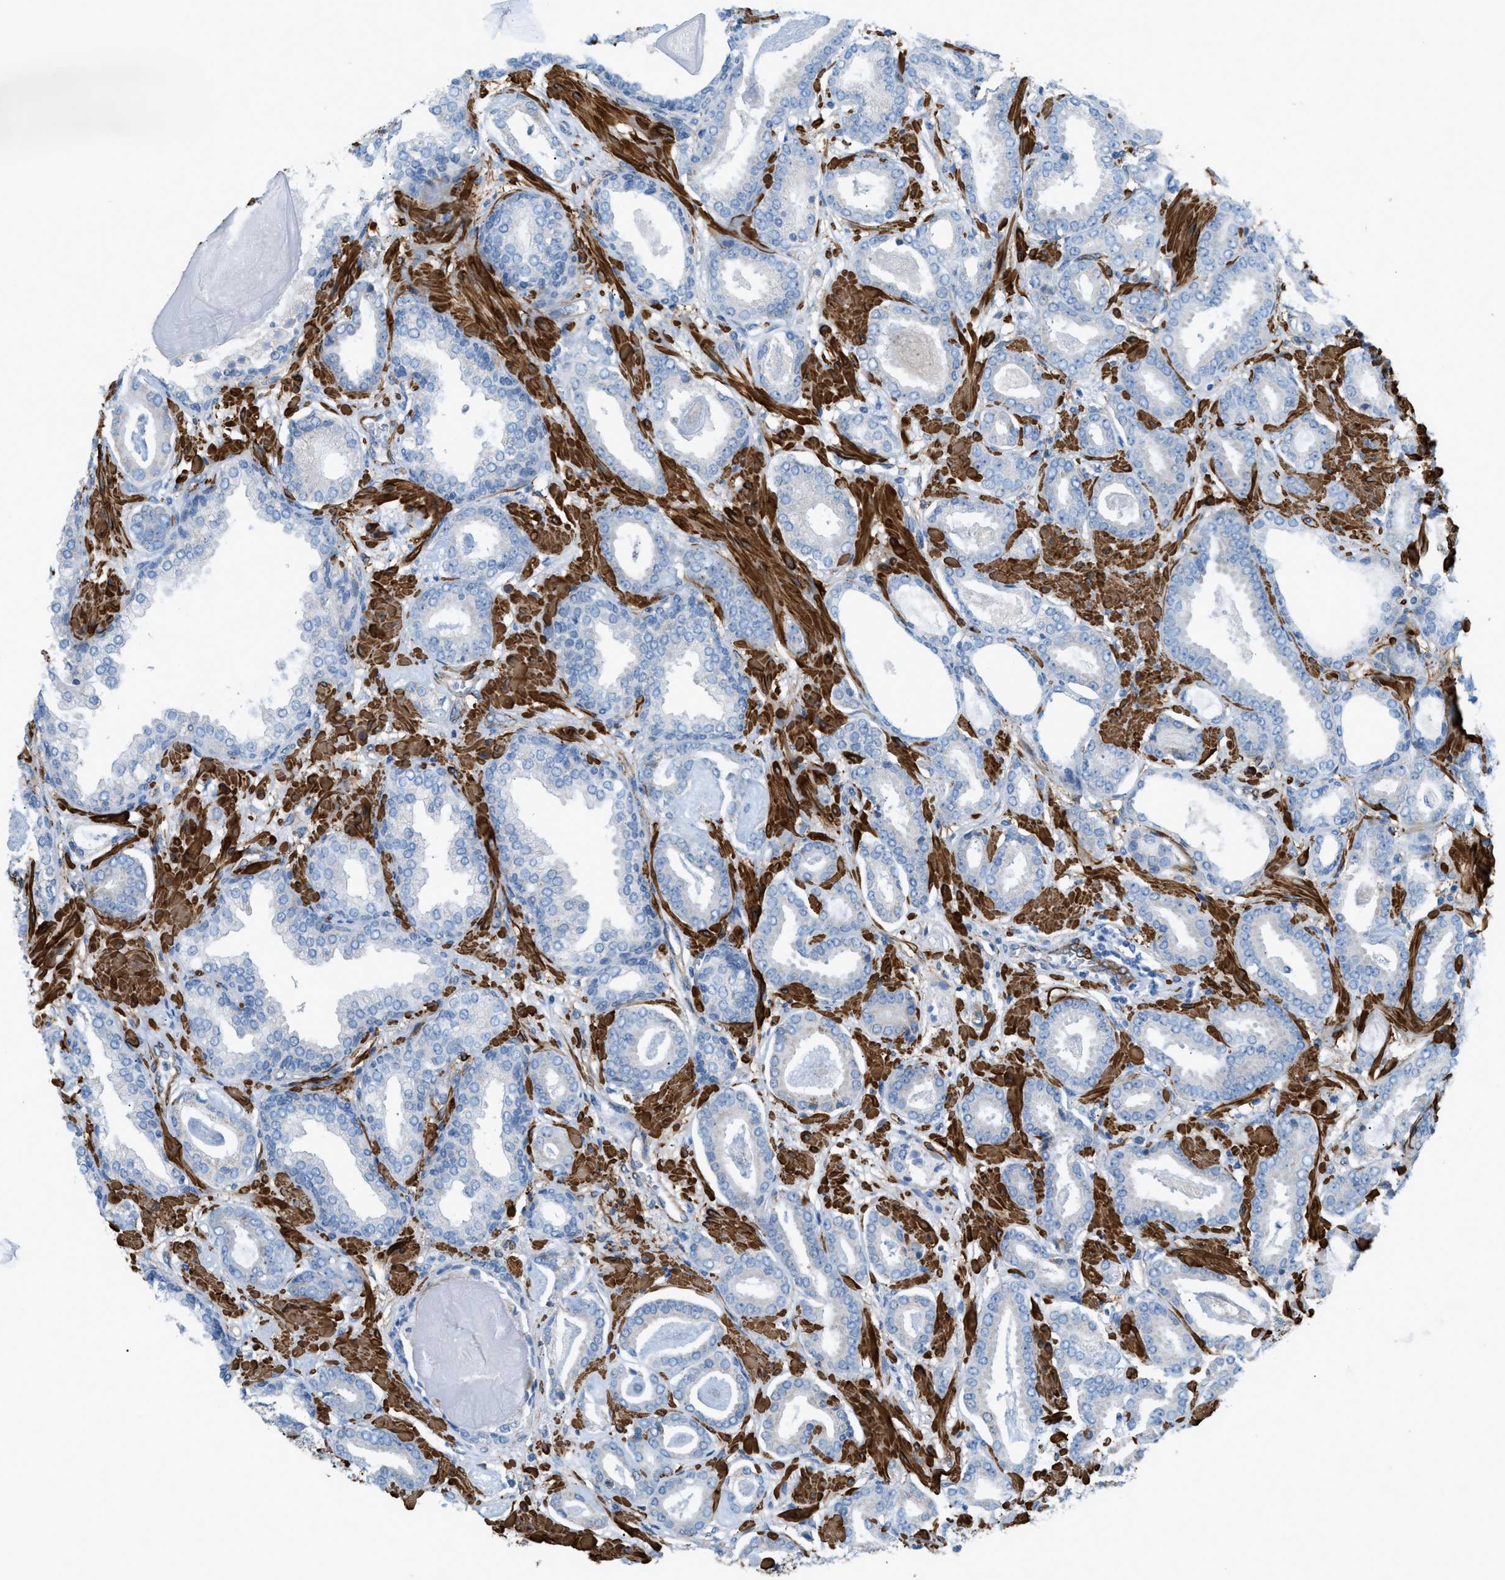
{"staining": {"intensity": "negative", "quantity": "none", "location": "none"}, "tissue": "prostate cancer", "cell_type": "Tumor cells", "image_type": "cancer", "snomed": [{"axis": "morphology", "description": "Adenocarcinoma, Low grade"}, {"axis": "topography", "description": "Prostate"}], "caption": "This image is of prostate cancer stained with immunohistochemistry (IHC) to label a protein in brown with the nuclei are counter-stained blue. There is no staining in tumor cells. The staining was performed using DAB (3,3'-diaminobenzidine) to visualize the protein expression in brown, while the nuclei were stained in blue with hematoxylin (Magnification: 20x).", "gene": "MYH11", "patient": {"sex": "male", "age": 53}}